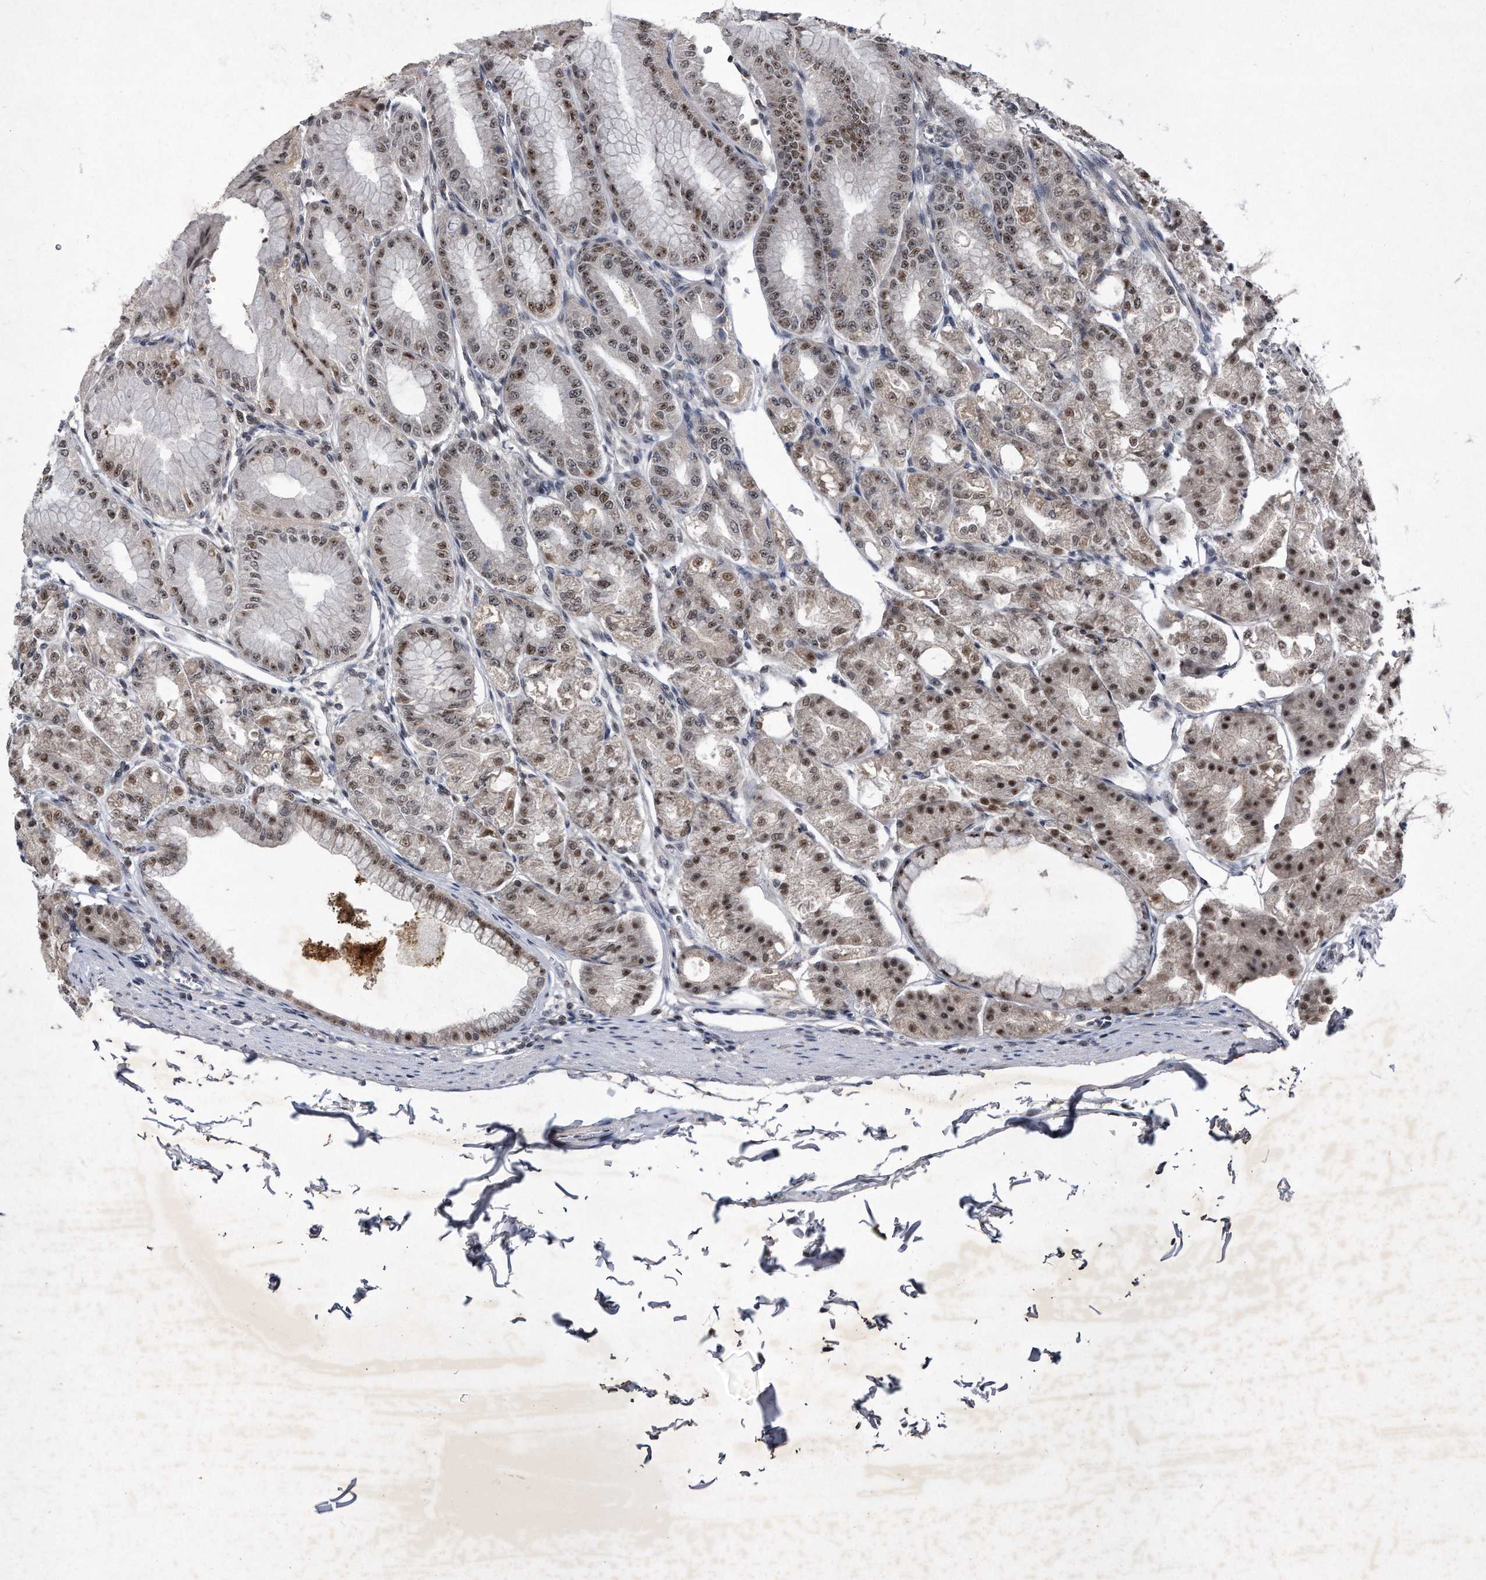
{"staining": {"intensity": "moderate", "quantity": ">75%", "location": "cytoplasmic/membranous,nuclear"}, "tissue": "stomach", "cell_type": "Glandular cells", "image_type": "normal", "snomed": [{"axis": "morphology", "description": "Normal tissue, NOS"}, {"axis": "topography", "description": "Stomach, lower"}], "caption": "A micrograph of human stomach stained for a protein exhibits moderate cytoplasmic/membranous,nuclear brown staining in glandular cells. (Stains: DAB in brown, nuclei in blue, Microscopy: brightfield microscopy at high magnification).", "gene": "VIRMA", "patient": {"sex": "male", "age": 71}}